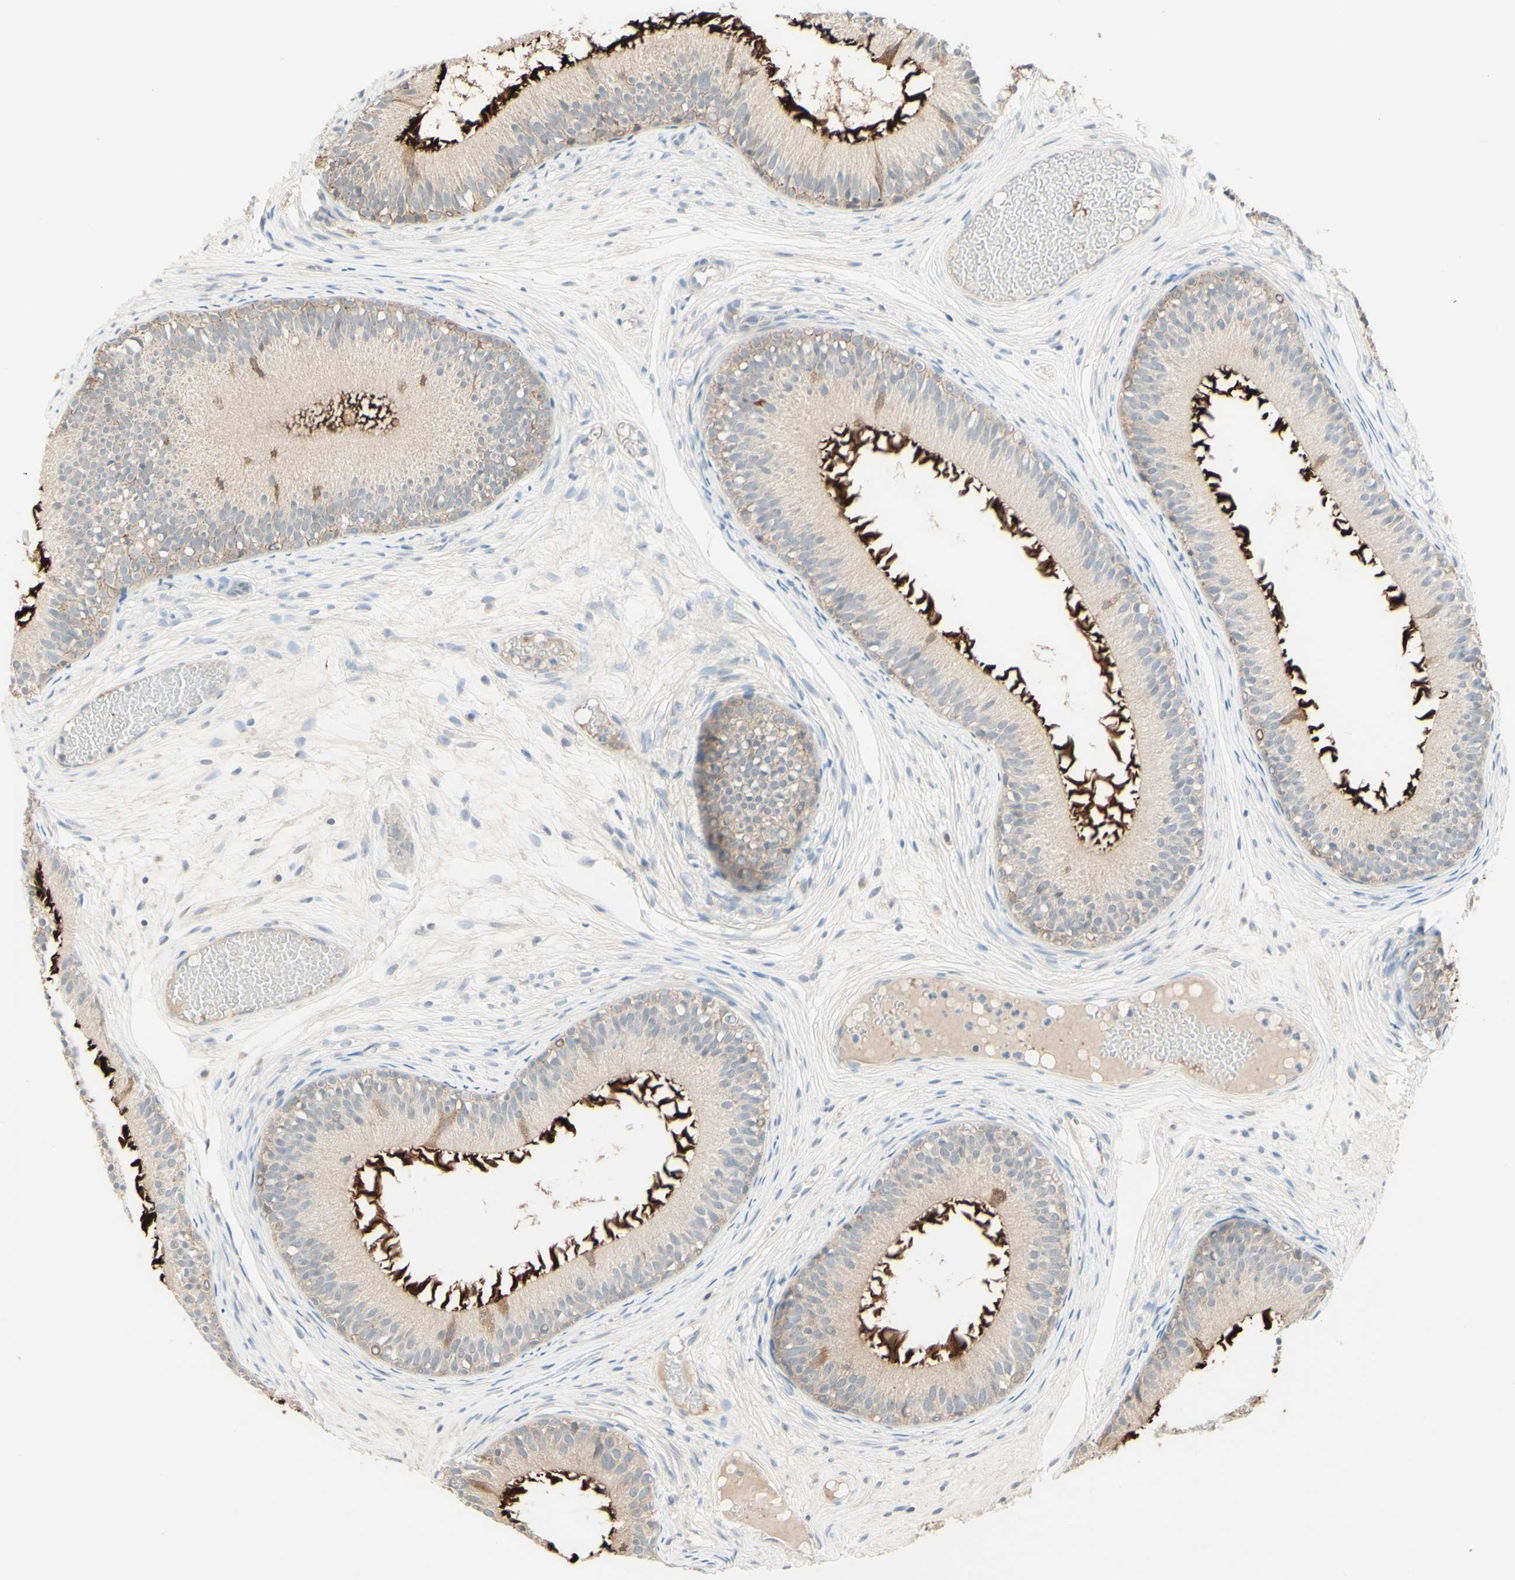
{"staining": {"intensity": "strong", "quantity": "25%-75%", "location": "cytoplasmic/membranous"}, "tissue": "epididymis", "cell_type": "Glandular cells", "image_type": "normal", "snomed": [{"axis": "morphology", "description": "Normal tissue, NOS"}, {"axis": "morphology", "description": "Atrophy, NOS"}, {"axis": "topography", "description": "Testis"}, {"axis": "topography", "description": "Epididymis"}], "caption": "This is a photomicrograph of immunohistochemistry staining of unremarkable epididymis, which shows strong staining in the cytoplasmic/membranous of glandular cells.", "gene": "MTM1", "patient": {"sex": "male", "age": 18}}